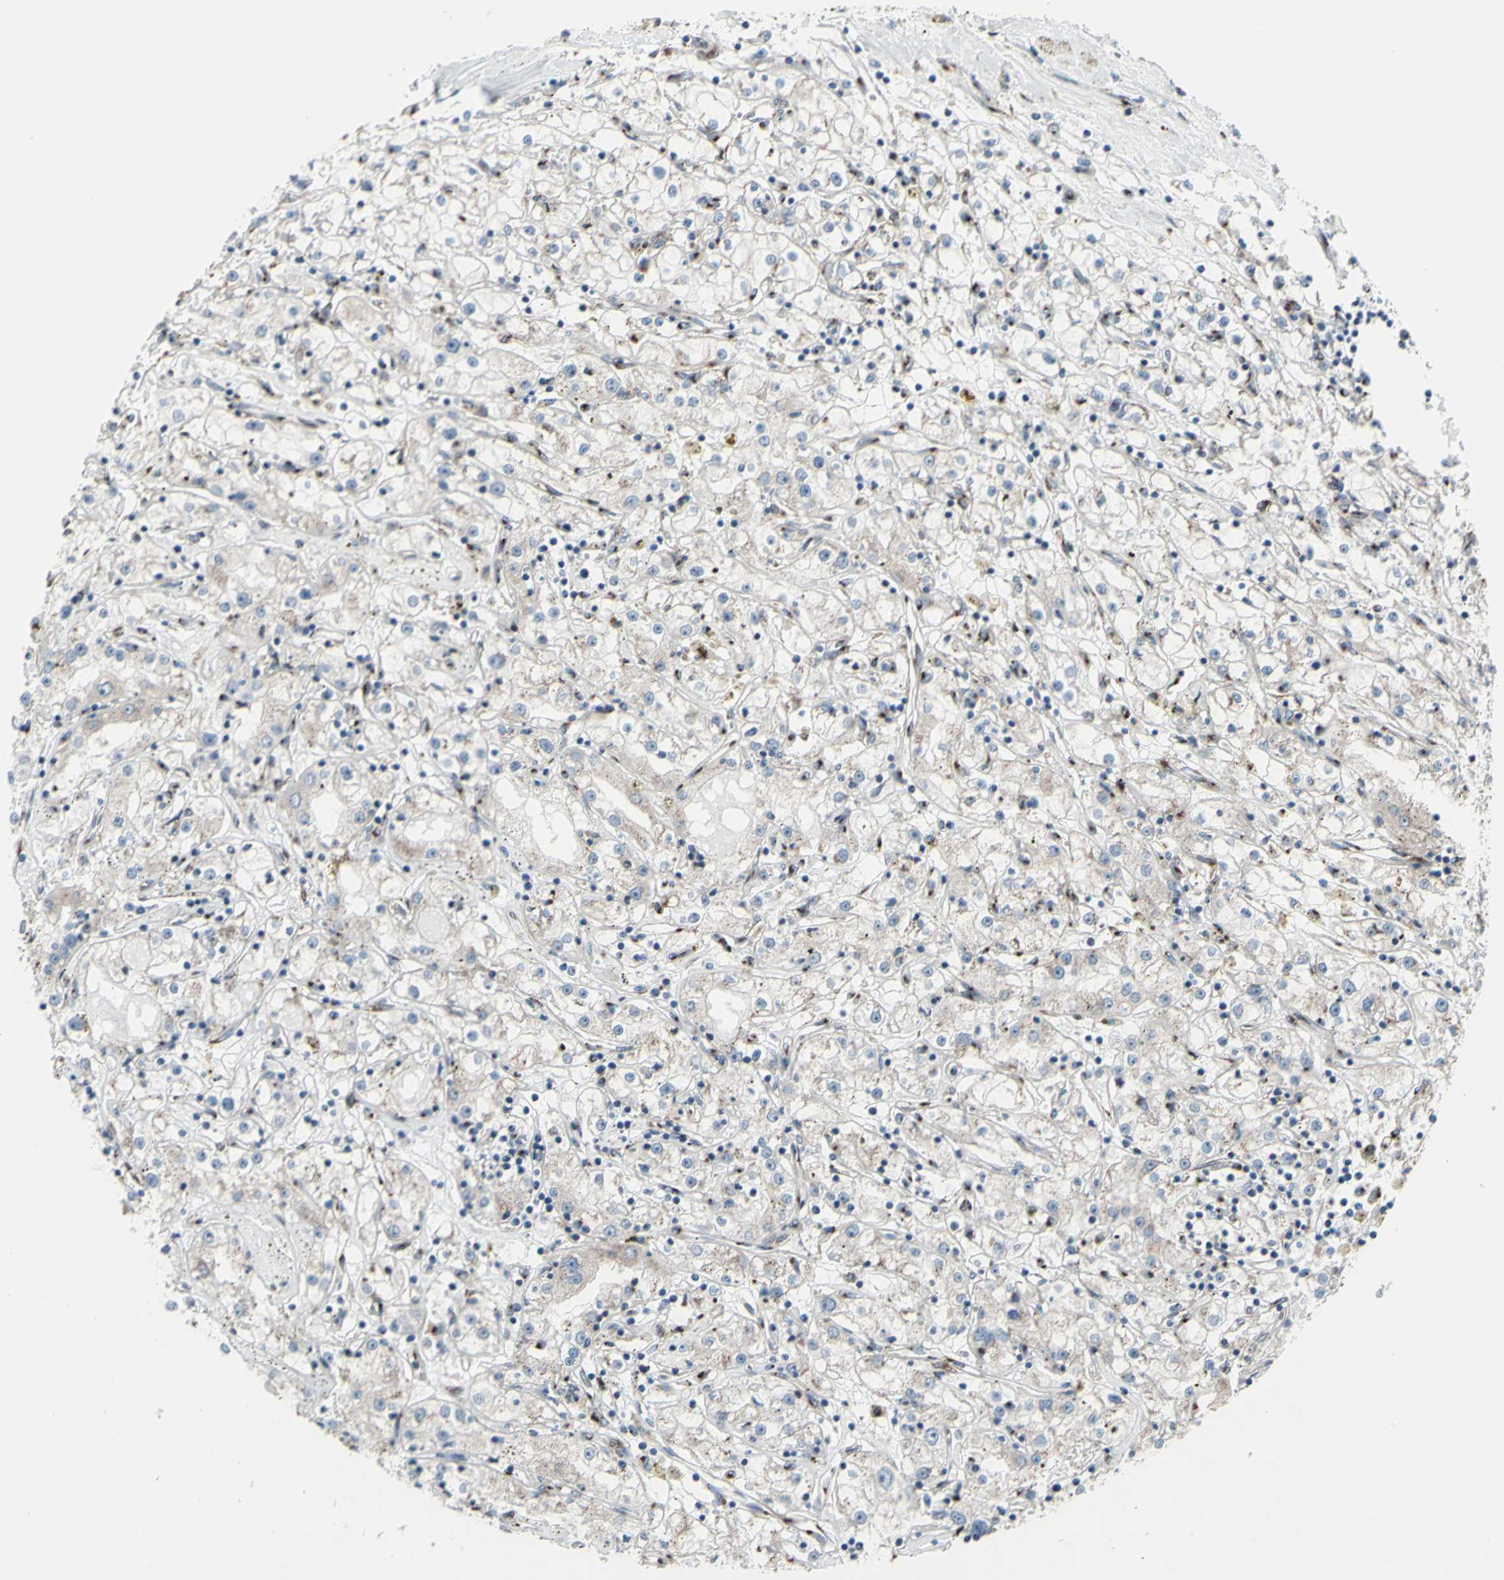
{"staining": {"intensity": "moderate", "quantity": "<25%", "location": "cytoplasmic/membranous"}, "tissue": "renal cancer", "cell_type": "Tumor cells", "image_type": "cancer", "snomed": [{"axis": "morphology", "description": "Adenocarcinoma, NOS"}, {"axis": "topography", "description": "Kidney"}], "caption": "Moderate cytoplasmic/membranous protein staining is appreciated in about <25% of tumor cells in renal cancer.", "gene": "GLG1", "patient": {"sex": "male", "age": 56}}